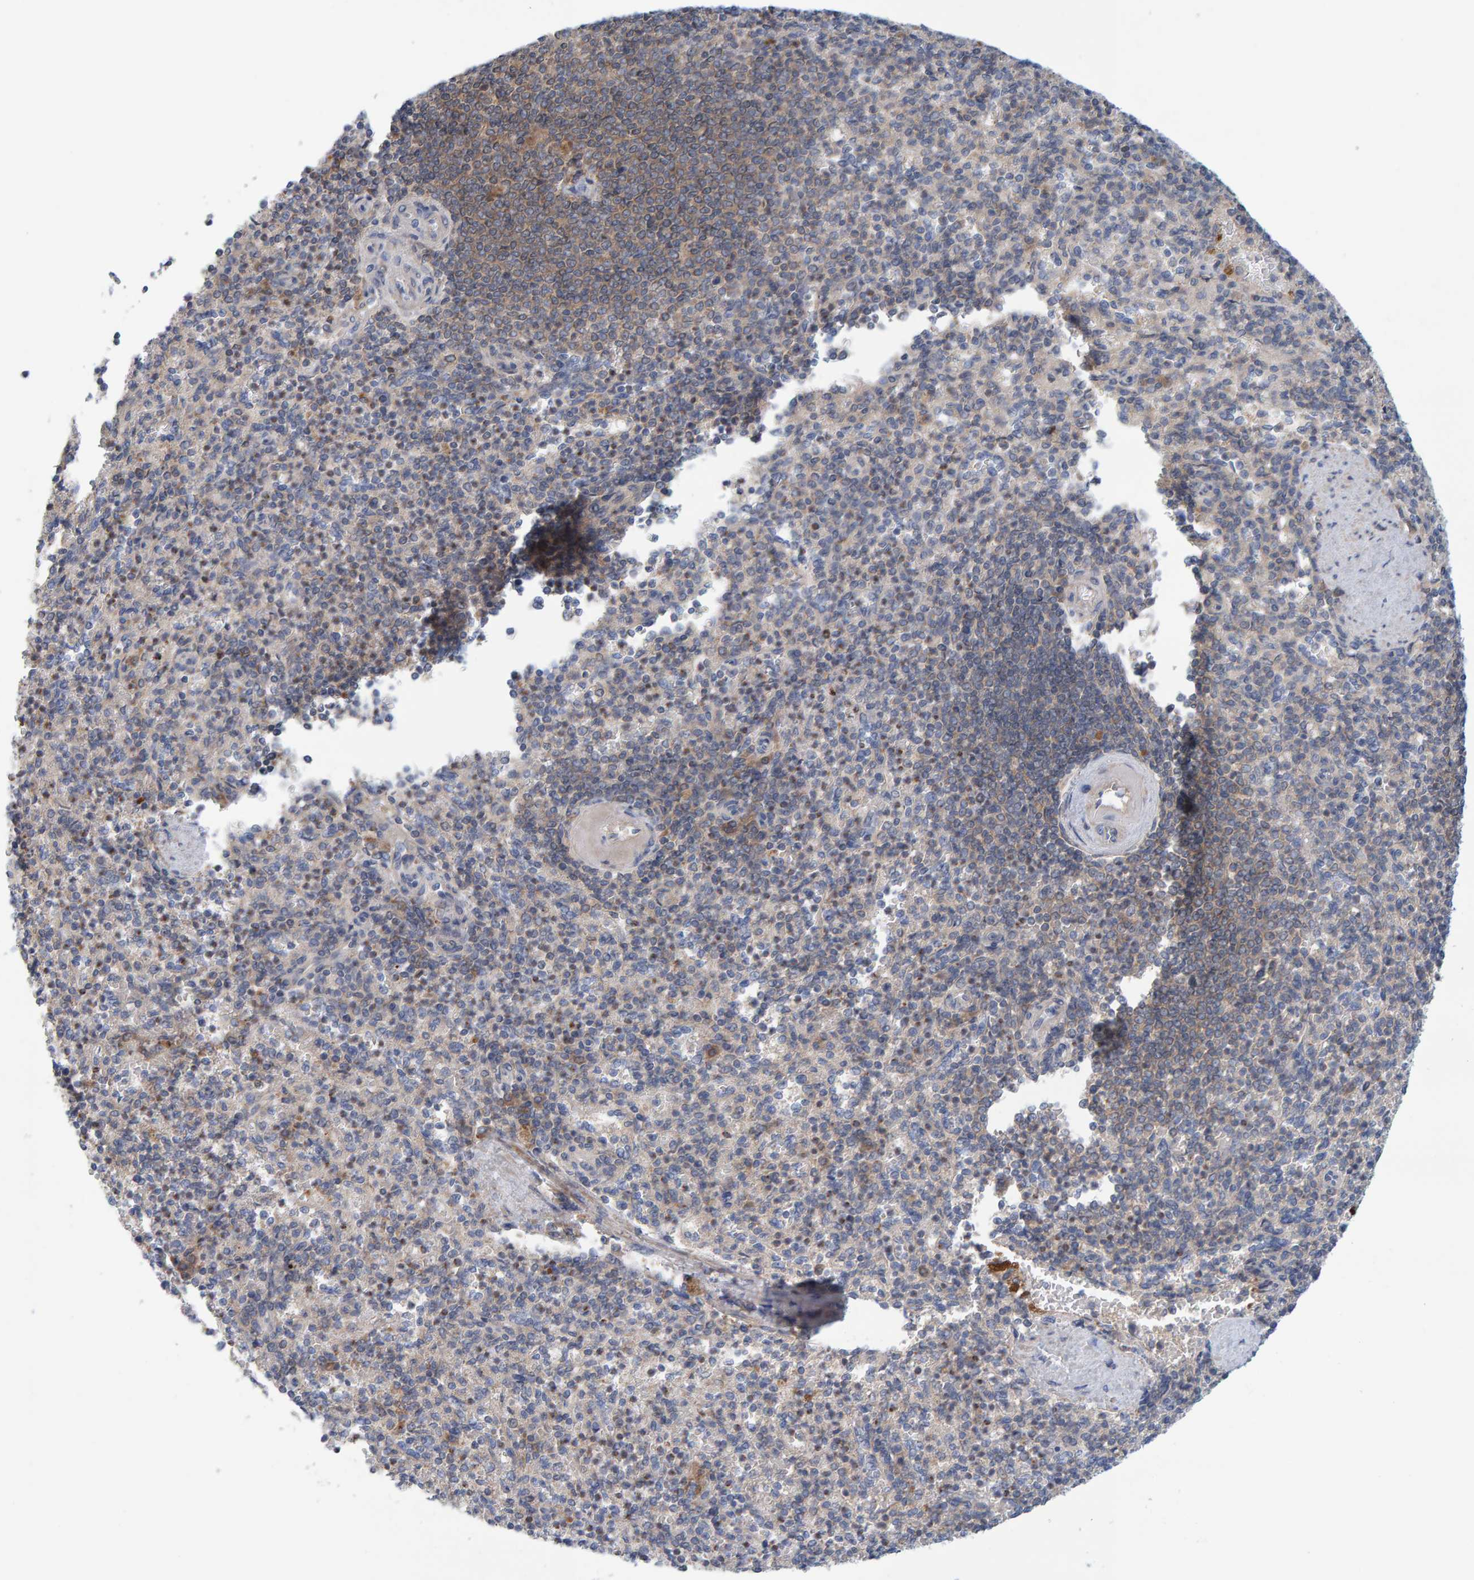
{"staining": {"intensity": "weak", "quantity": "<25%", "location": "cytoplasmic/membranous"}, "tissue": "spleen", "cell_type": "Cells in red pulp", "image_type": "normal", "snomed": [{"axis": "morphology", "description": "Normal tissue, NOS"}, {"axis": "topography", "description": "Spleen"}], "caption": "Immunohistochemical staining of normal spleen exhibits no significant positivity in cells in red pulp.", "gene": "TATDN1", "patient": {"sex": "female", "age": 74}}